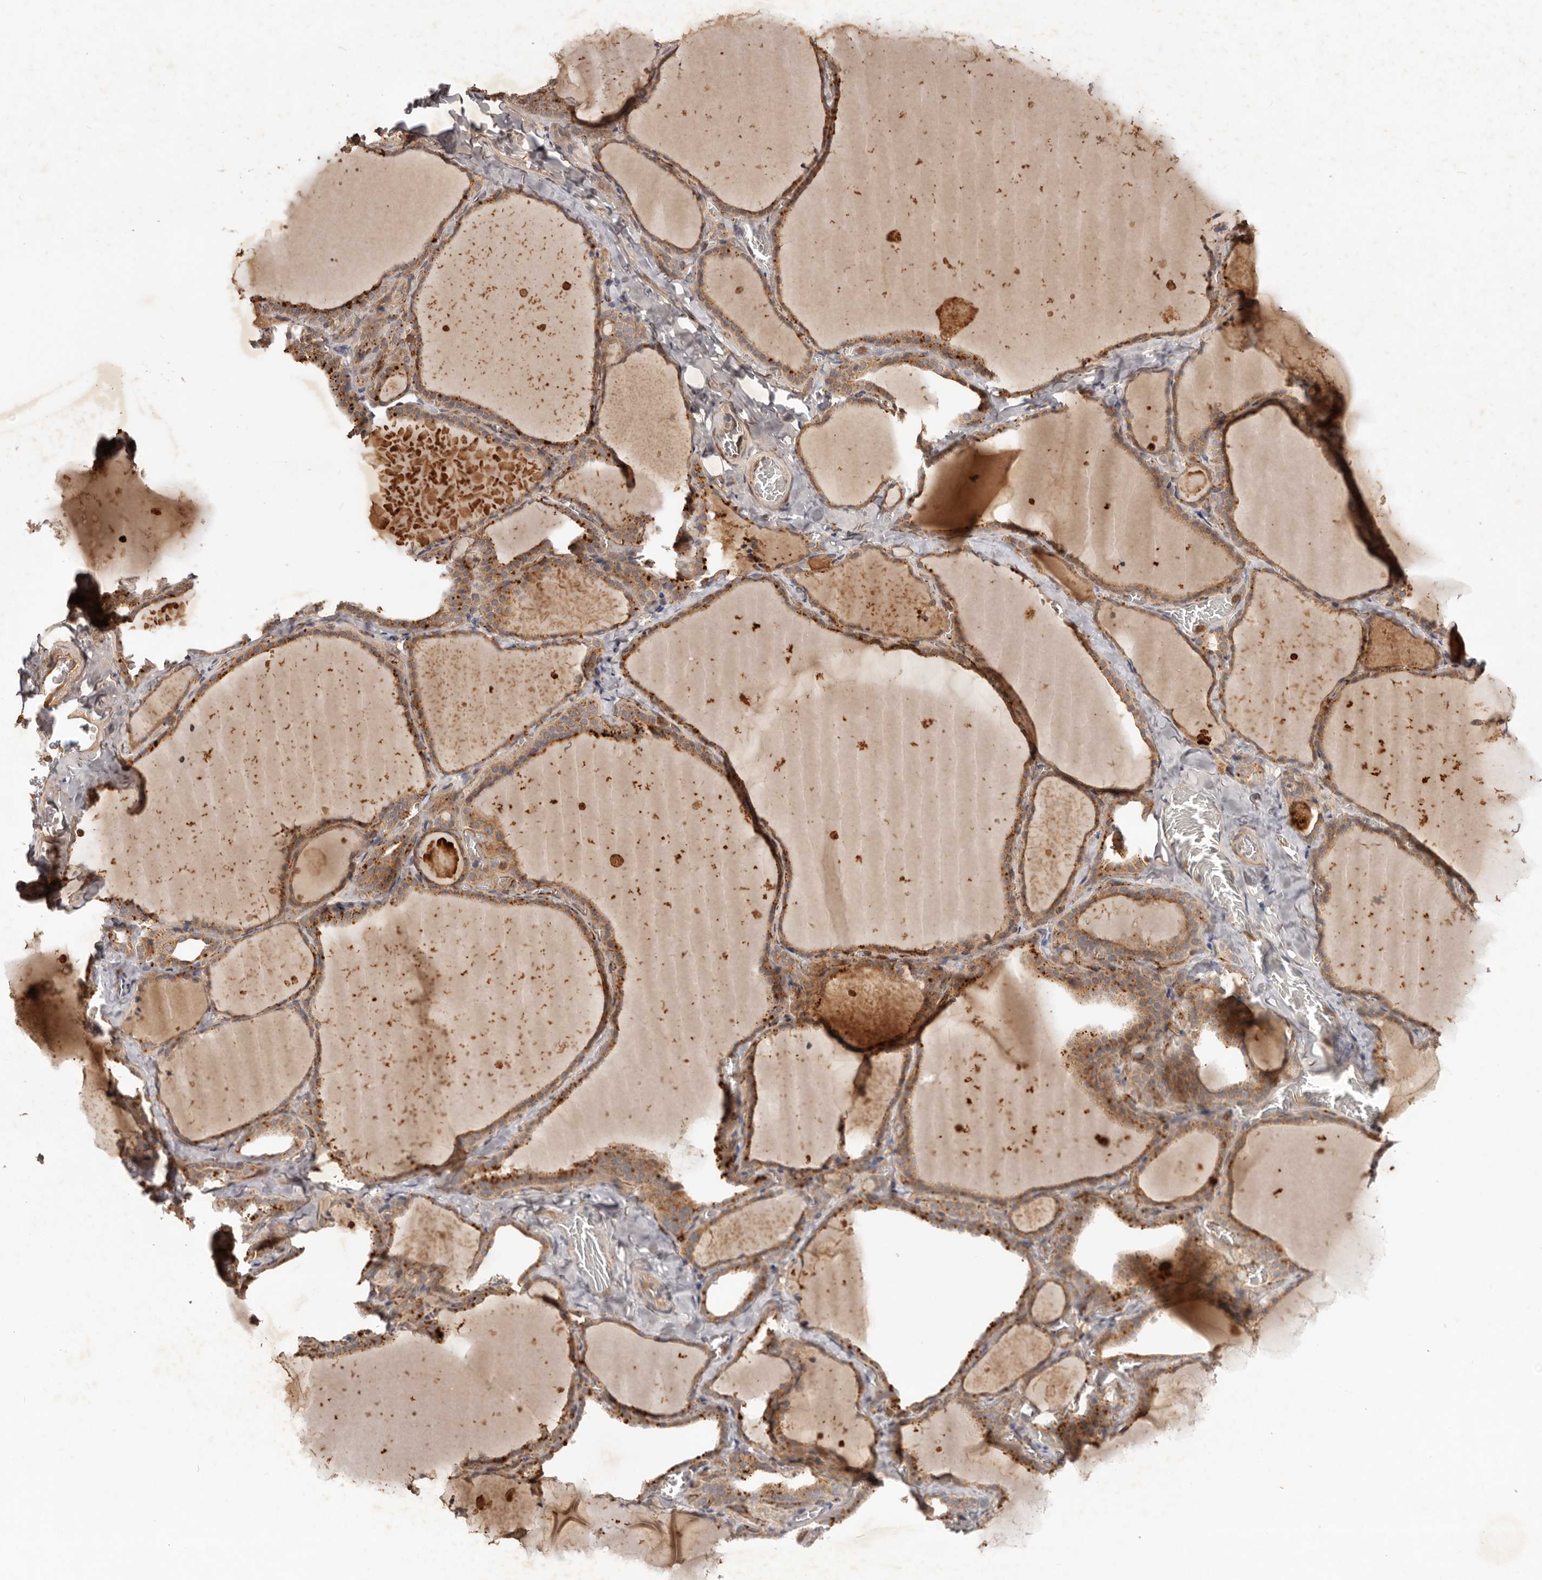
{"staining": {"intensity": "moderate", "quantity": ">75%", "location": "cytoplasmic/membranous"}, "tissue": "thyroid gland", "cell_type": "Glandular cells", "image_type": "normal", "snomed": [{"axis": "morphology", "description": "Normal tissue, NOS"}, {"axis": "topography", "description": "Thyroid gland"}], "caption": "The immunohistochemical stain highlights moderate cytoplasmic/membranous expression in glandular cells of normal thyroid gland.", "gene": "PKIB", "patient": {"sex": "female", "age": 22}}